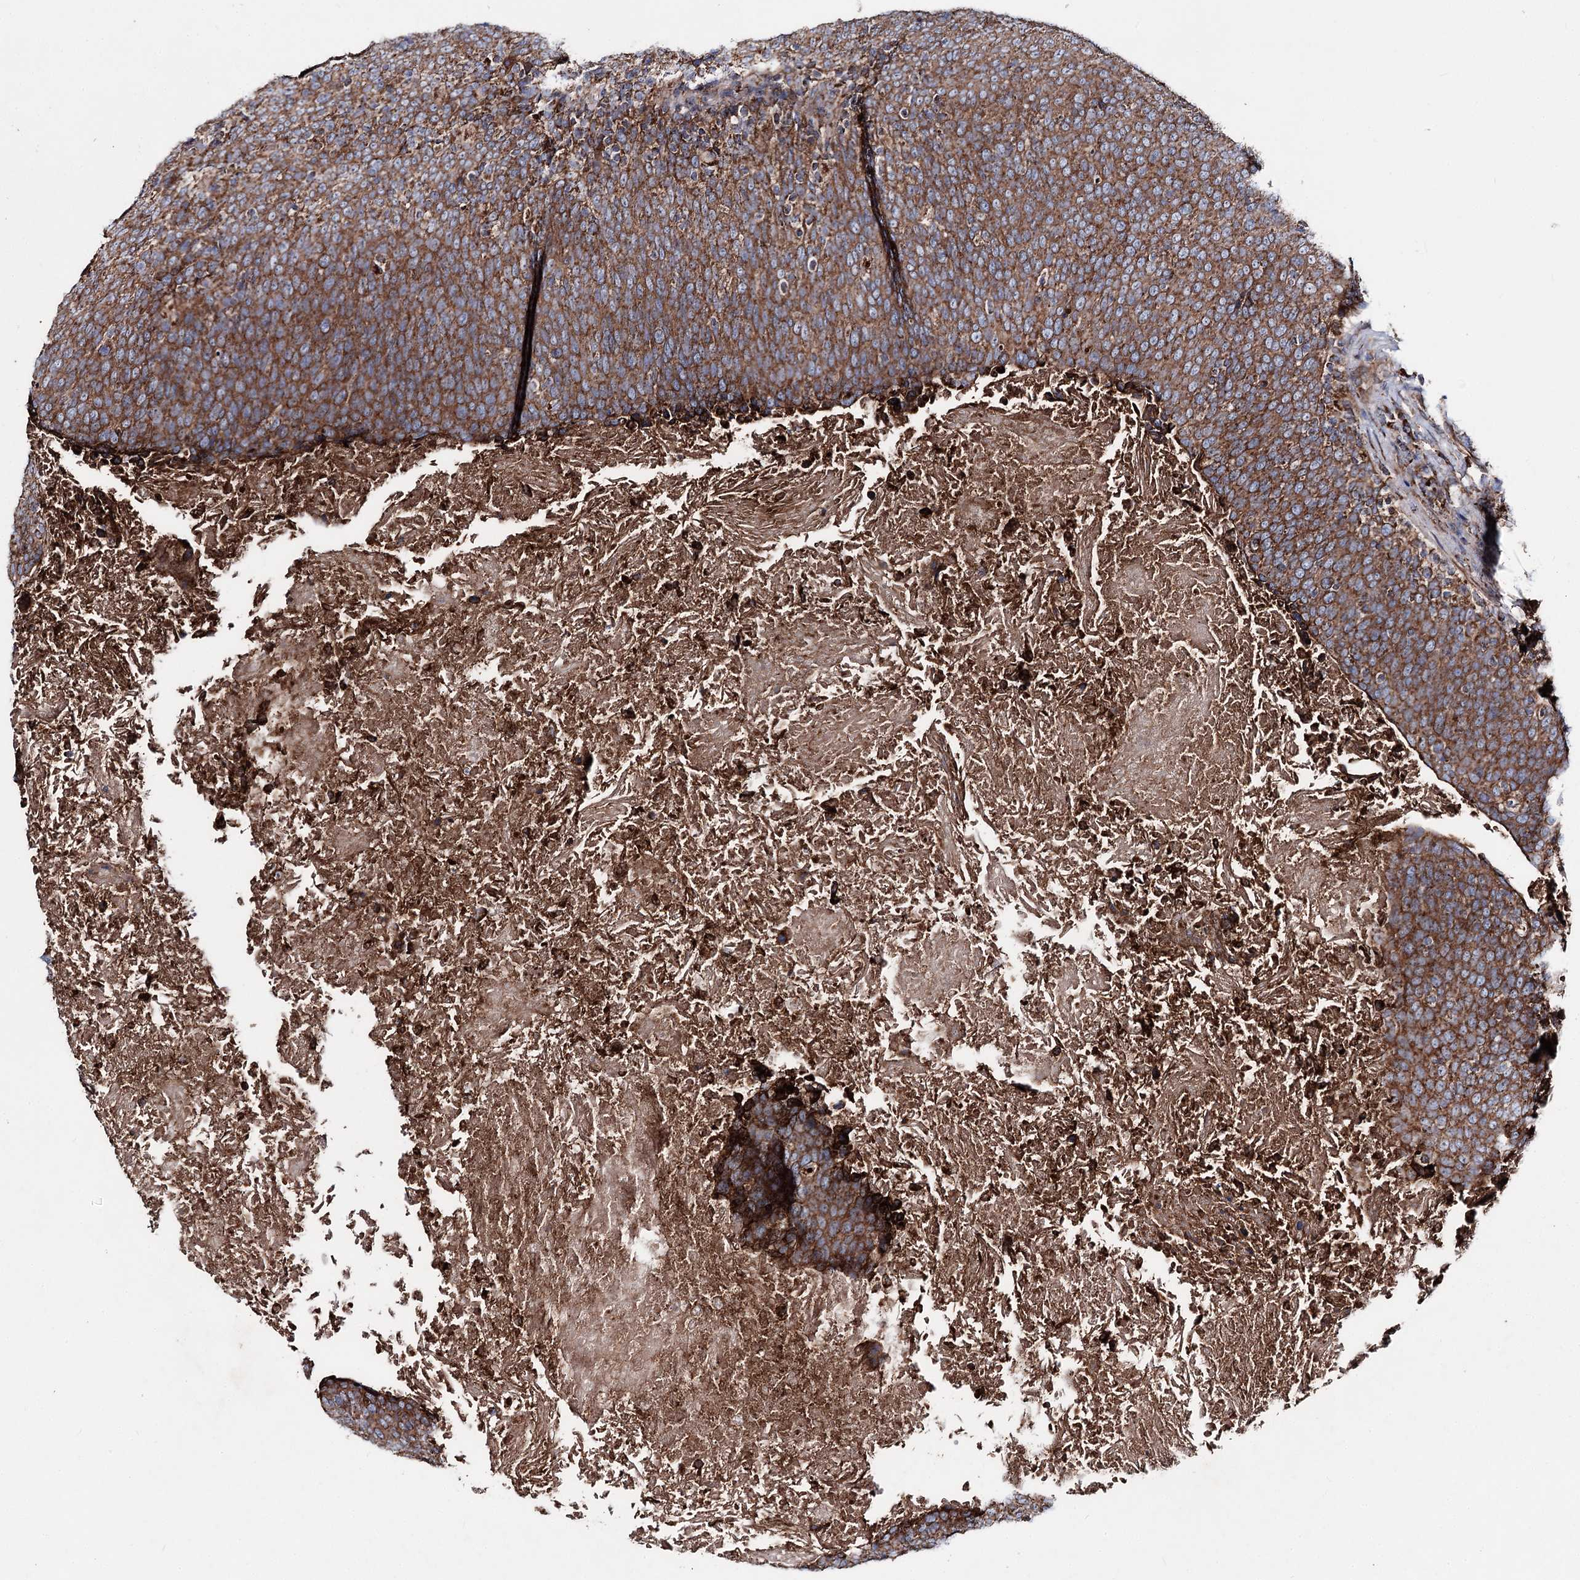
{"staining": {"intensity": "moderate", "quantity": ">75%", "location": "cytoplasmic/membranous"}, "tissue": "head and neck cancer", "cell_type": "Tumor cells", "image_type": "cancer", "snomed": [{"axis": "morphology", "description": "Squamous cell carcinoma, NOS"}, {"axis": "morphology", "description": "Squamous cell carcinoma, metastatic, NOS"}, {"axis": "topography", "description": "Lymph node"}, {"axis": "topography", "description": "Head-Neck"}], "caption": "Immunohistochemistry of human metastatic squamous cell carcinoma (head and neck) displays medium levels of moderate cytoplasmic/membranous staining in approximately >75% of tumor cells. (DAB (3,3'-diaminobenzidine) IHC, brown staining for protein, blue staining for nuclei).", "gene": "MSANTD2", "patient": {"sex": "male", "age": 62}}